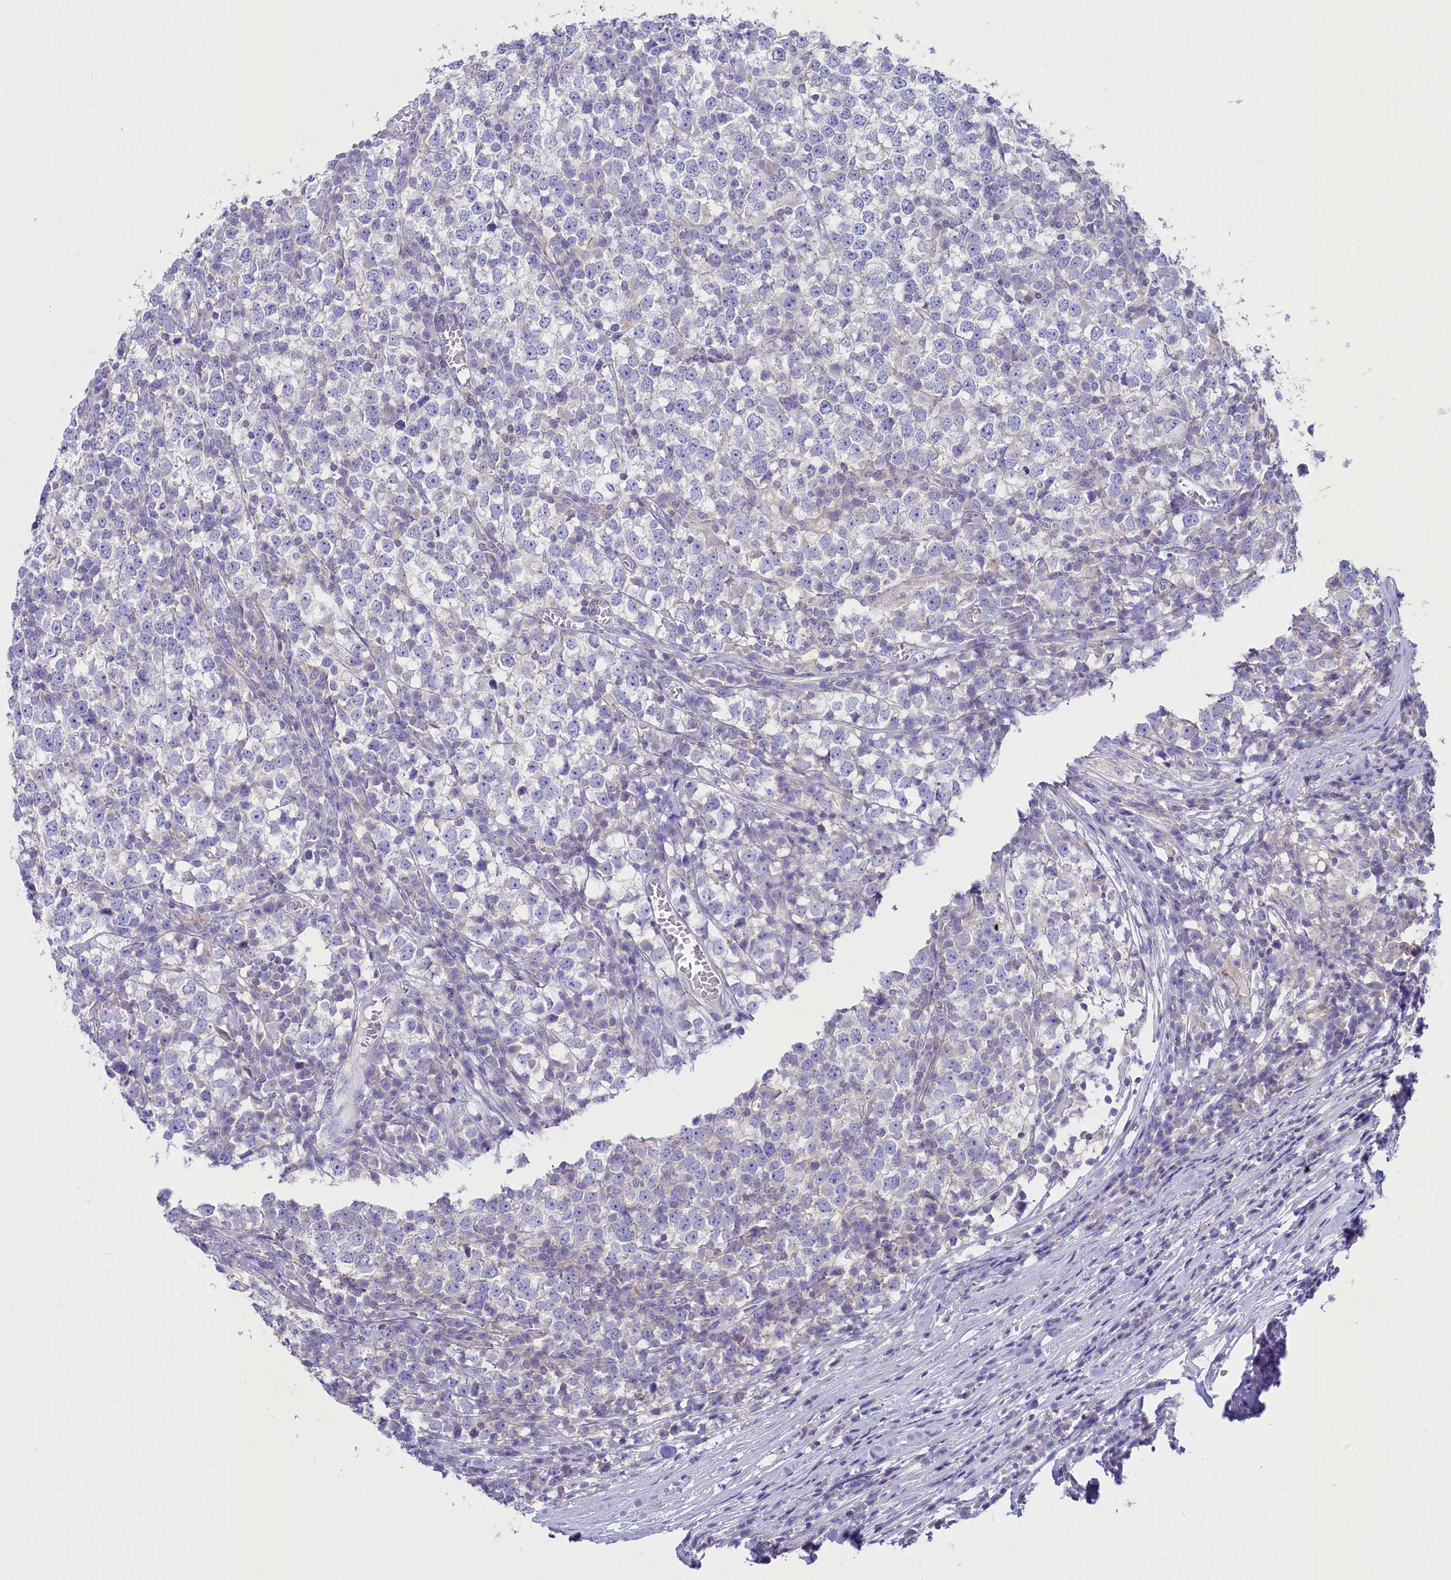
{"staining": {"intensity": "negative", "quantity": "none", "location": "none"}, "tissue": "testis cancer", "cell_type": "Tumor cells", "image_type": "cancer", "snomed": [{"axis": "morphology", "description": "Seminoma, NOS"}, {"axis": "topography", "description": "Testis"}], "caption": "High power microscopy micrograph of an immunohistochemistry (IHC) micrograph of seminoma (testis), revealing no significant staining in tumor cells. The staining is performed using DAB brown chromogen with nuclei counter-stained in using hematoxylin.", "gene": "VPS26B", "patient": {"sex": "male", "age": 65}}